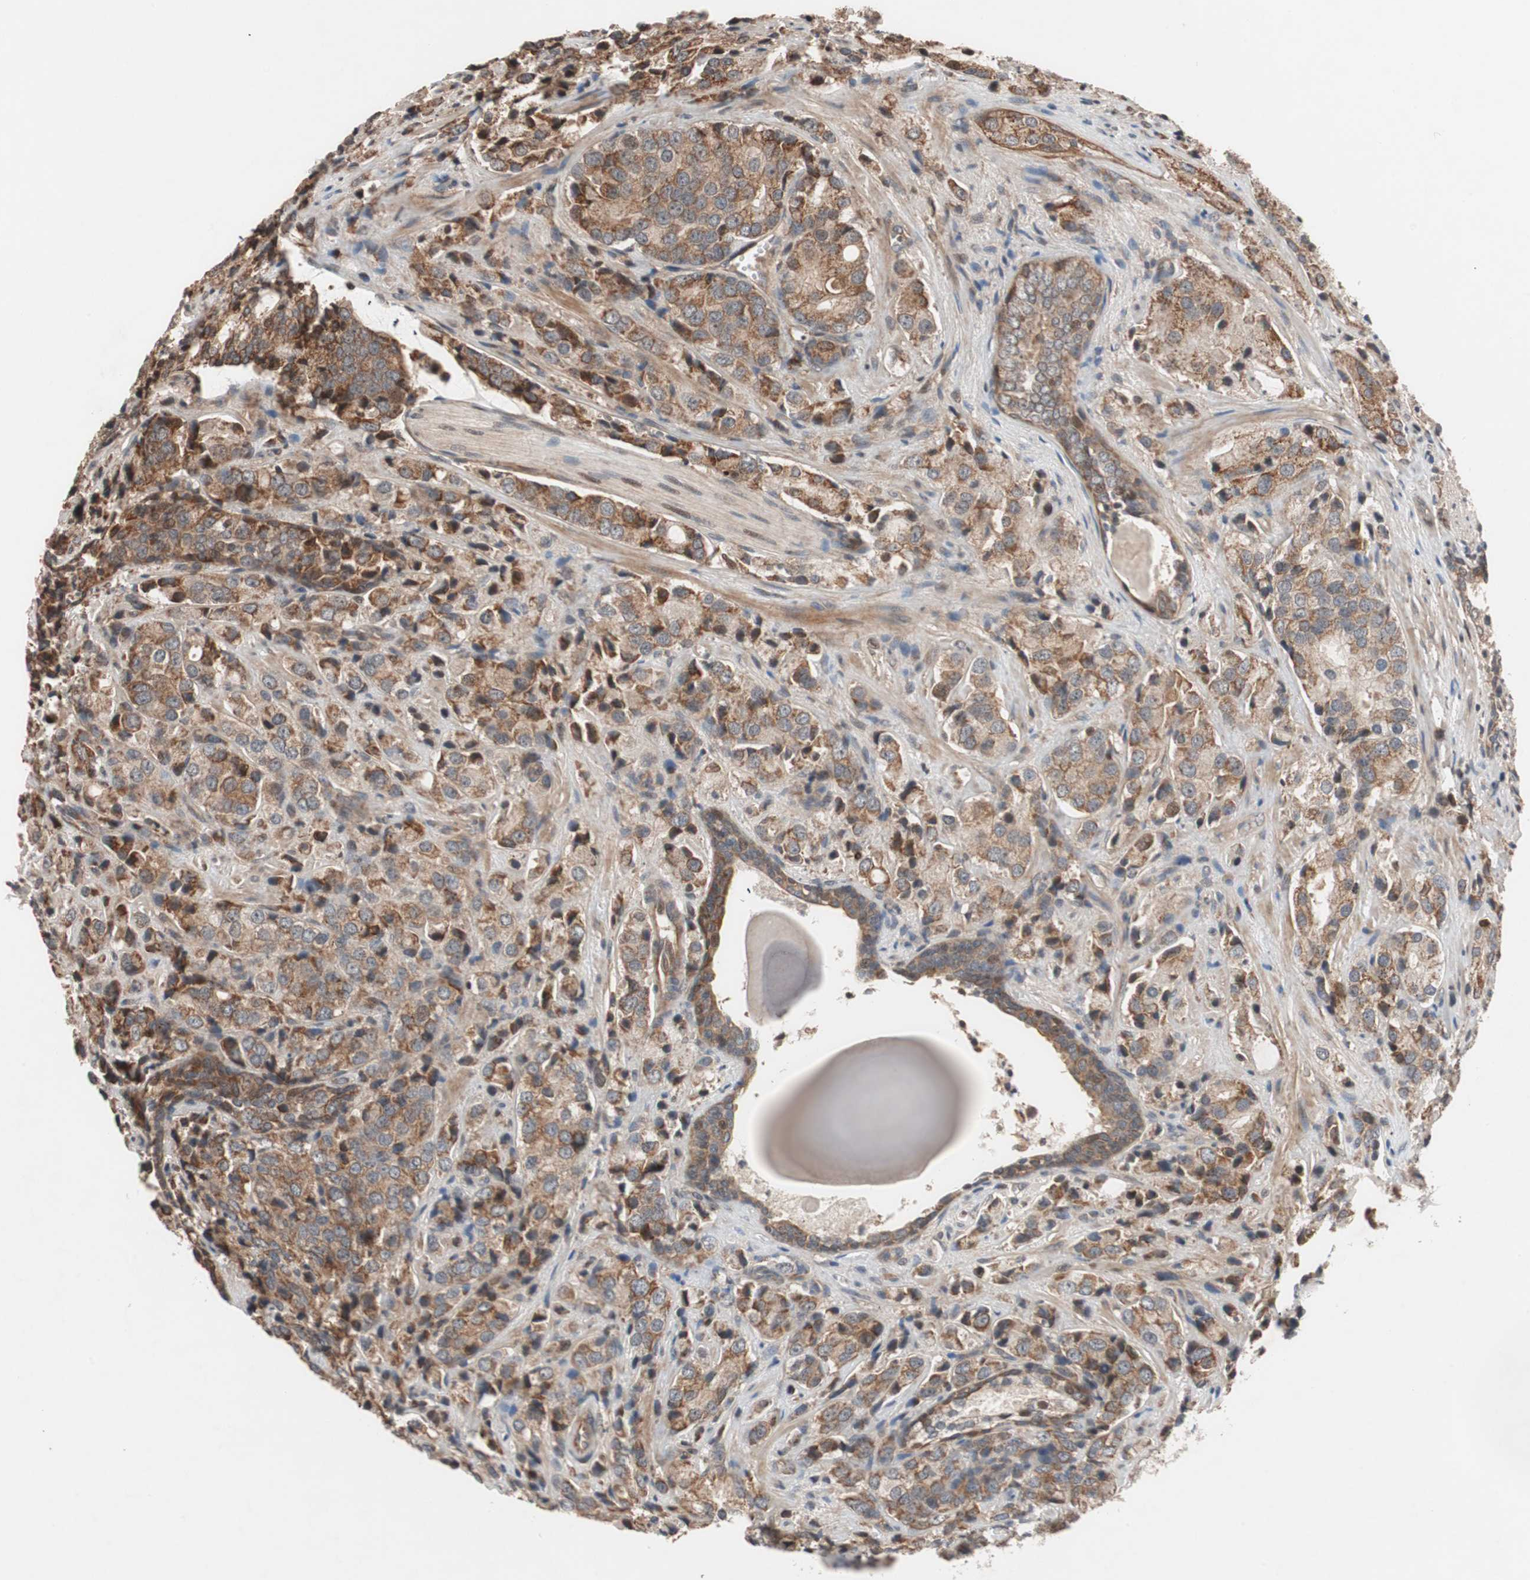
{"staining": {"intensity": "strong", "quantity": ">75%", "location": "cytoplasmic/membranous"}, "tissue": "prostate cancer", "cell_type": "Tumor cells", "image_type": "cancer", "snomed": [{"axis": "morphology", "description": "Adenocarcinoma, High grade"}, {"axis": "topography", "description": "Prostate"}], "caption": "High-grade adenocarcinoma (prostate) tissue shows strong cytoplasmic/membranous expression in approximately >75% of tumor cells, visualized by immunohistochemistry.", "gene": "NF2", "patient": {"sex": "male", "age": 70}}